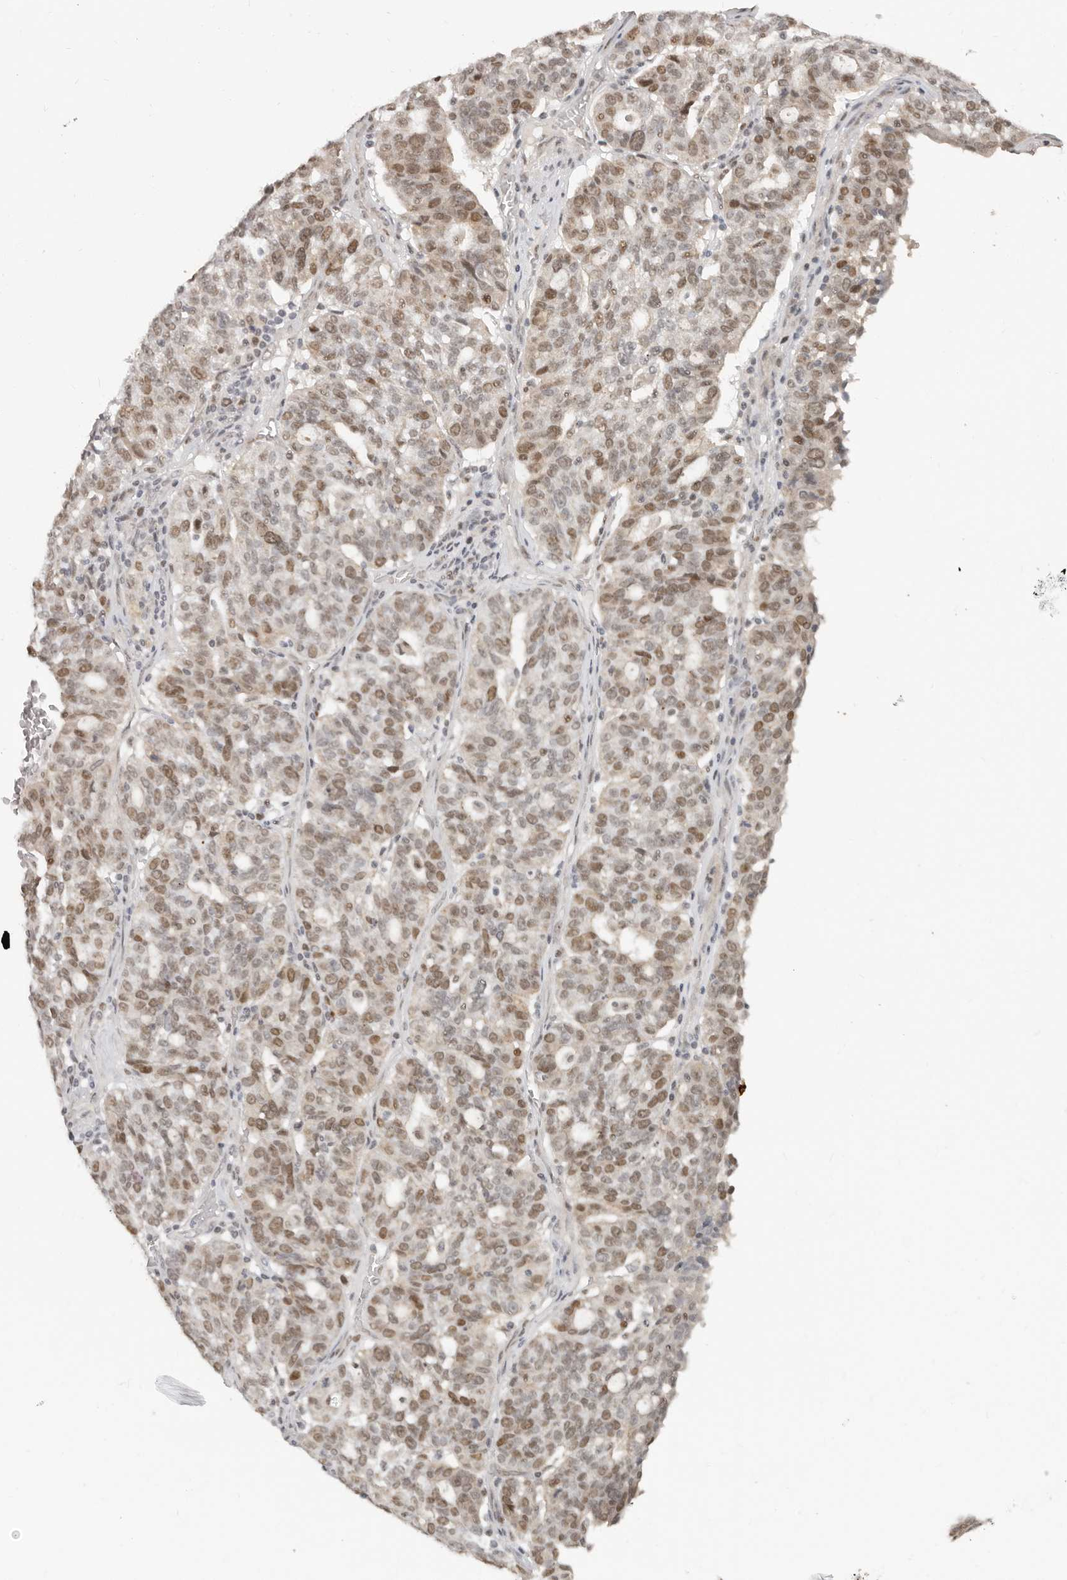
{"staining": {"intensity": "moderate", "quantity": ">75%", "location": "nuclear"}, "tissue": "ovarian cancer", "cell_type": "Tumor cells", "image_type": "cancer", "snomed": [{"axis": "morphology", "description": "Cystadenocarcinoma, serous, NOS"}, {"axis": "topography", "description": "Ovary"}], "caption": "Moderate nuclear protein expression is identified in about >75% of tumor cells in ovarian cancer.", "gene": "RFC2", "patient": {"sex": "female", "age": 59}}